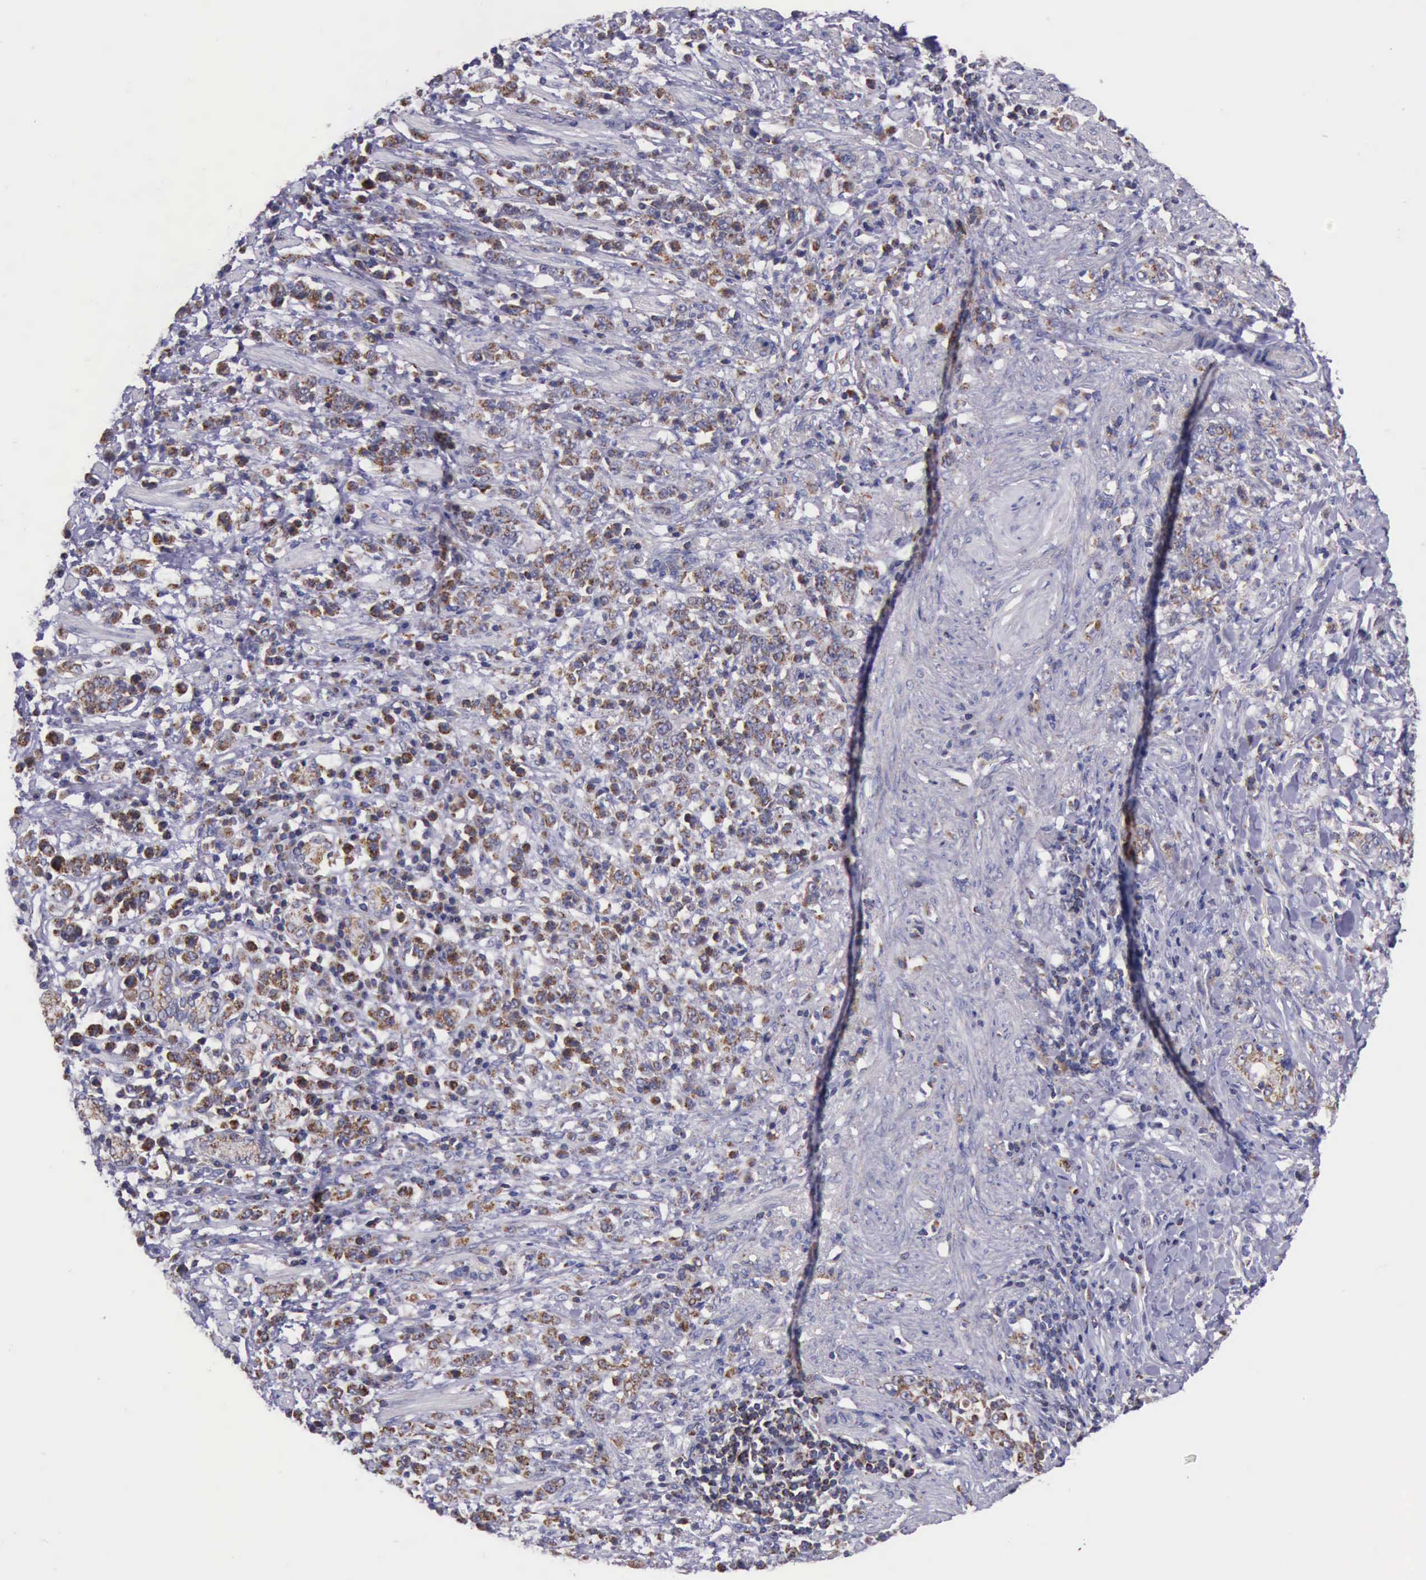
{"staining": {"intensity": "weak", "quantity": ">75%", "location": "cytoplasmic/membranous"}, "tissue": "stomach cancer", "cell_type": "Tumor cells", "image_type": "cancer", "snomed": [{"axis": "morphology", "description": "Adenocarcinoma, NOS"}, {"axis": "topography", "description": "Stomach, lower"}], "caption": "Weak cytoplasmic/membranous protein staining is present in approximately >75% of tumor cells in stomach cancer.", "gene": "TXN2", "patient": {"sex": "male", "age": 88}}